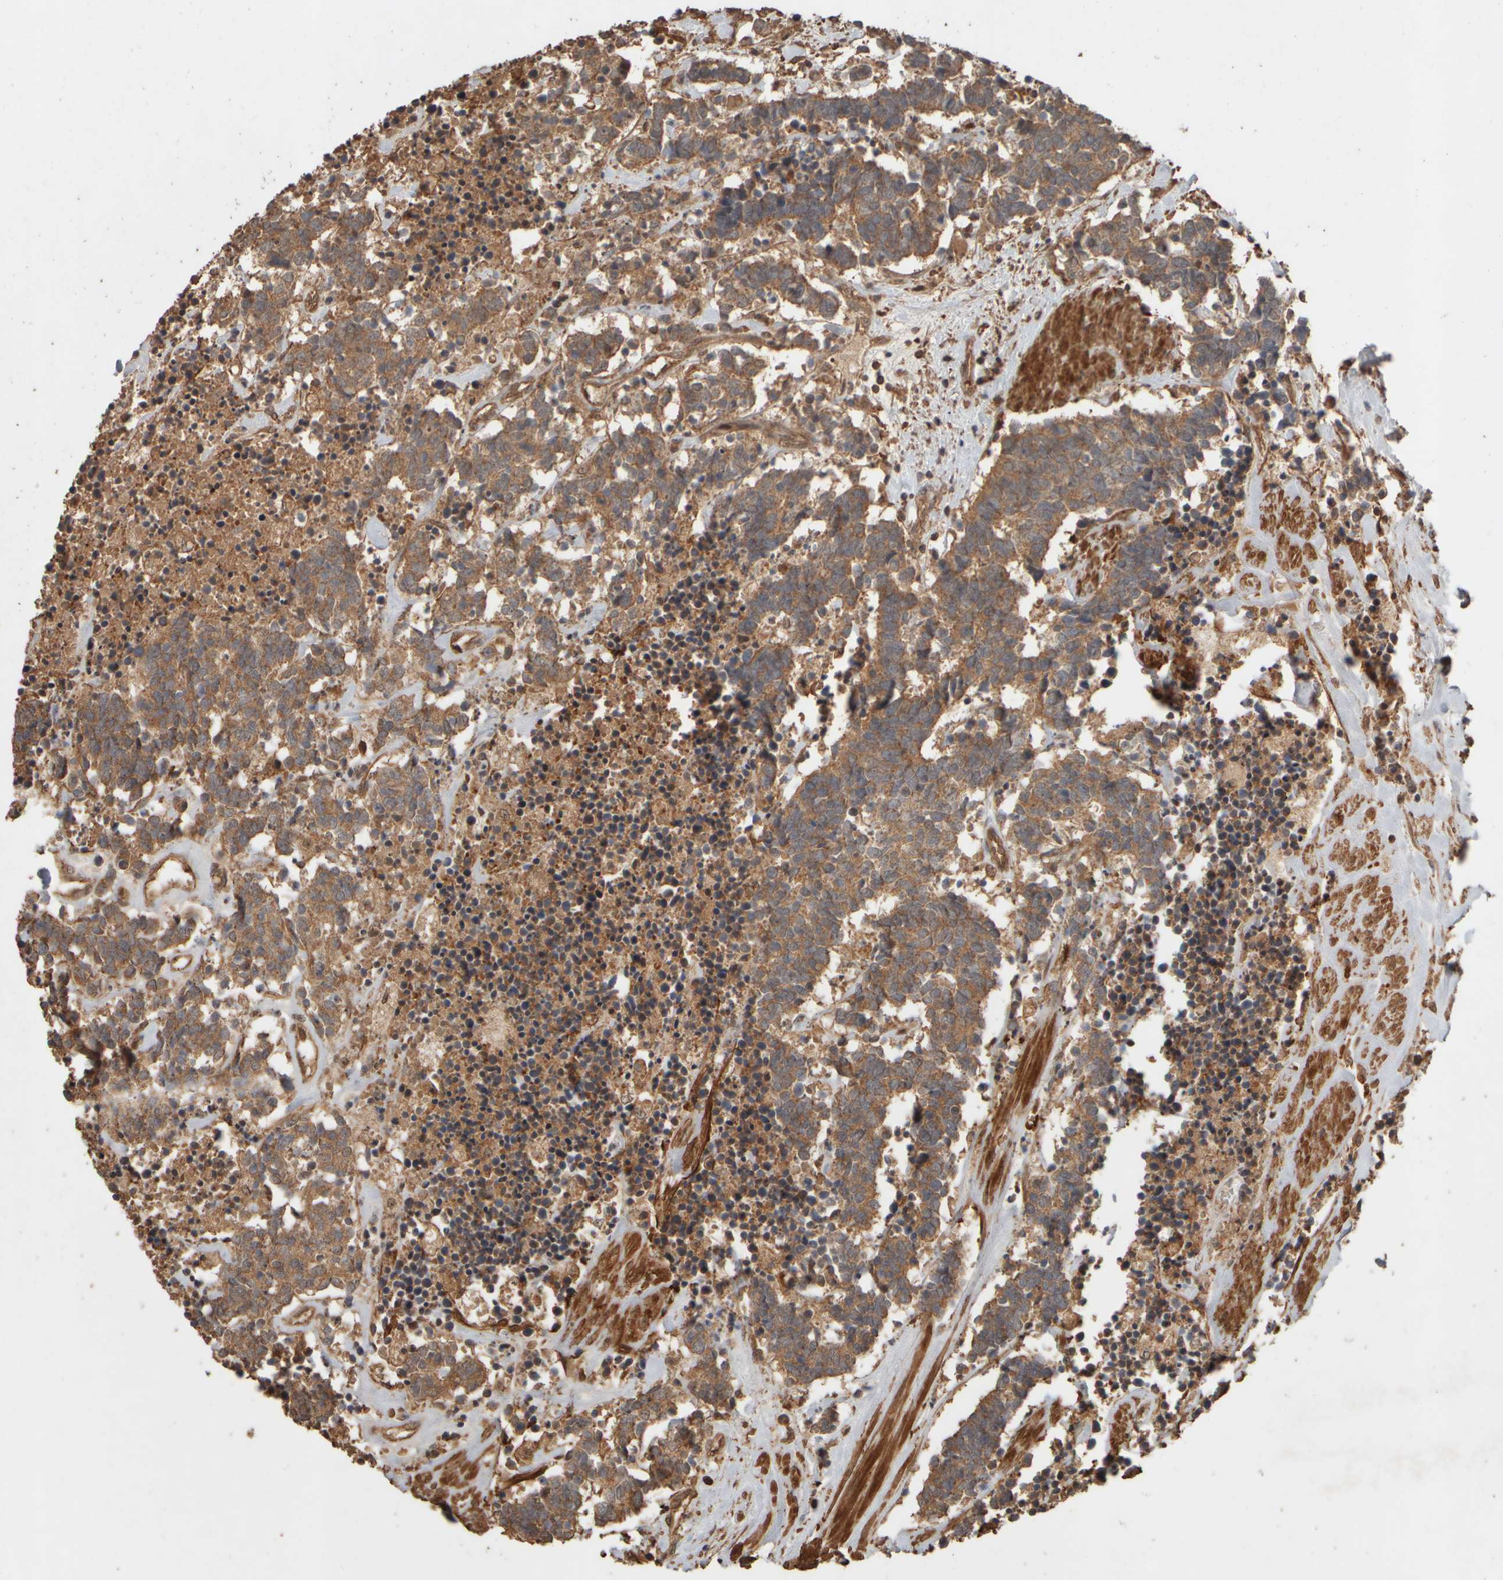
{"staining": {"intensity": "moderate", "quantity": ">75%", "location": "cytoplasmic/membranous"}, "tissue": "carcinoid", "cell_type": "Tumor cells", "image_type": "cancer", "snomed": [{"axis": "morphology", "description": "Carcinoma, NOS"}, {"axis": "morphology", "description": "Carcinoid, malignant, NOS"}, {"axis": "topography", "description": "Urinary bladder"}], "caption": "Carcinoid stained with immunohistochemistry displays moderate cytoplasmic/membranous expression in about >75% of tumor cells. Ihc stains the protein of interest in brown and the nuclei are stained blue.", "gene": "SPHK1", "patient": {"sex": "male", "age": 57}}